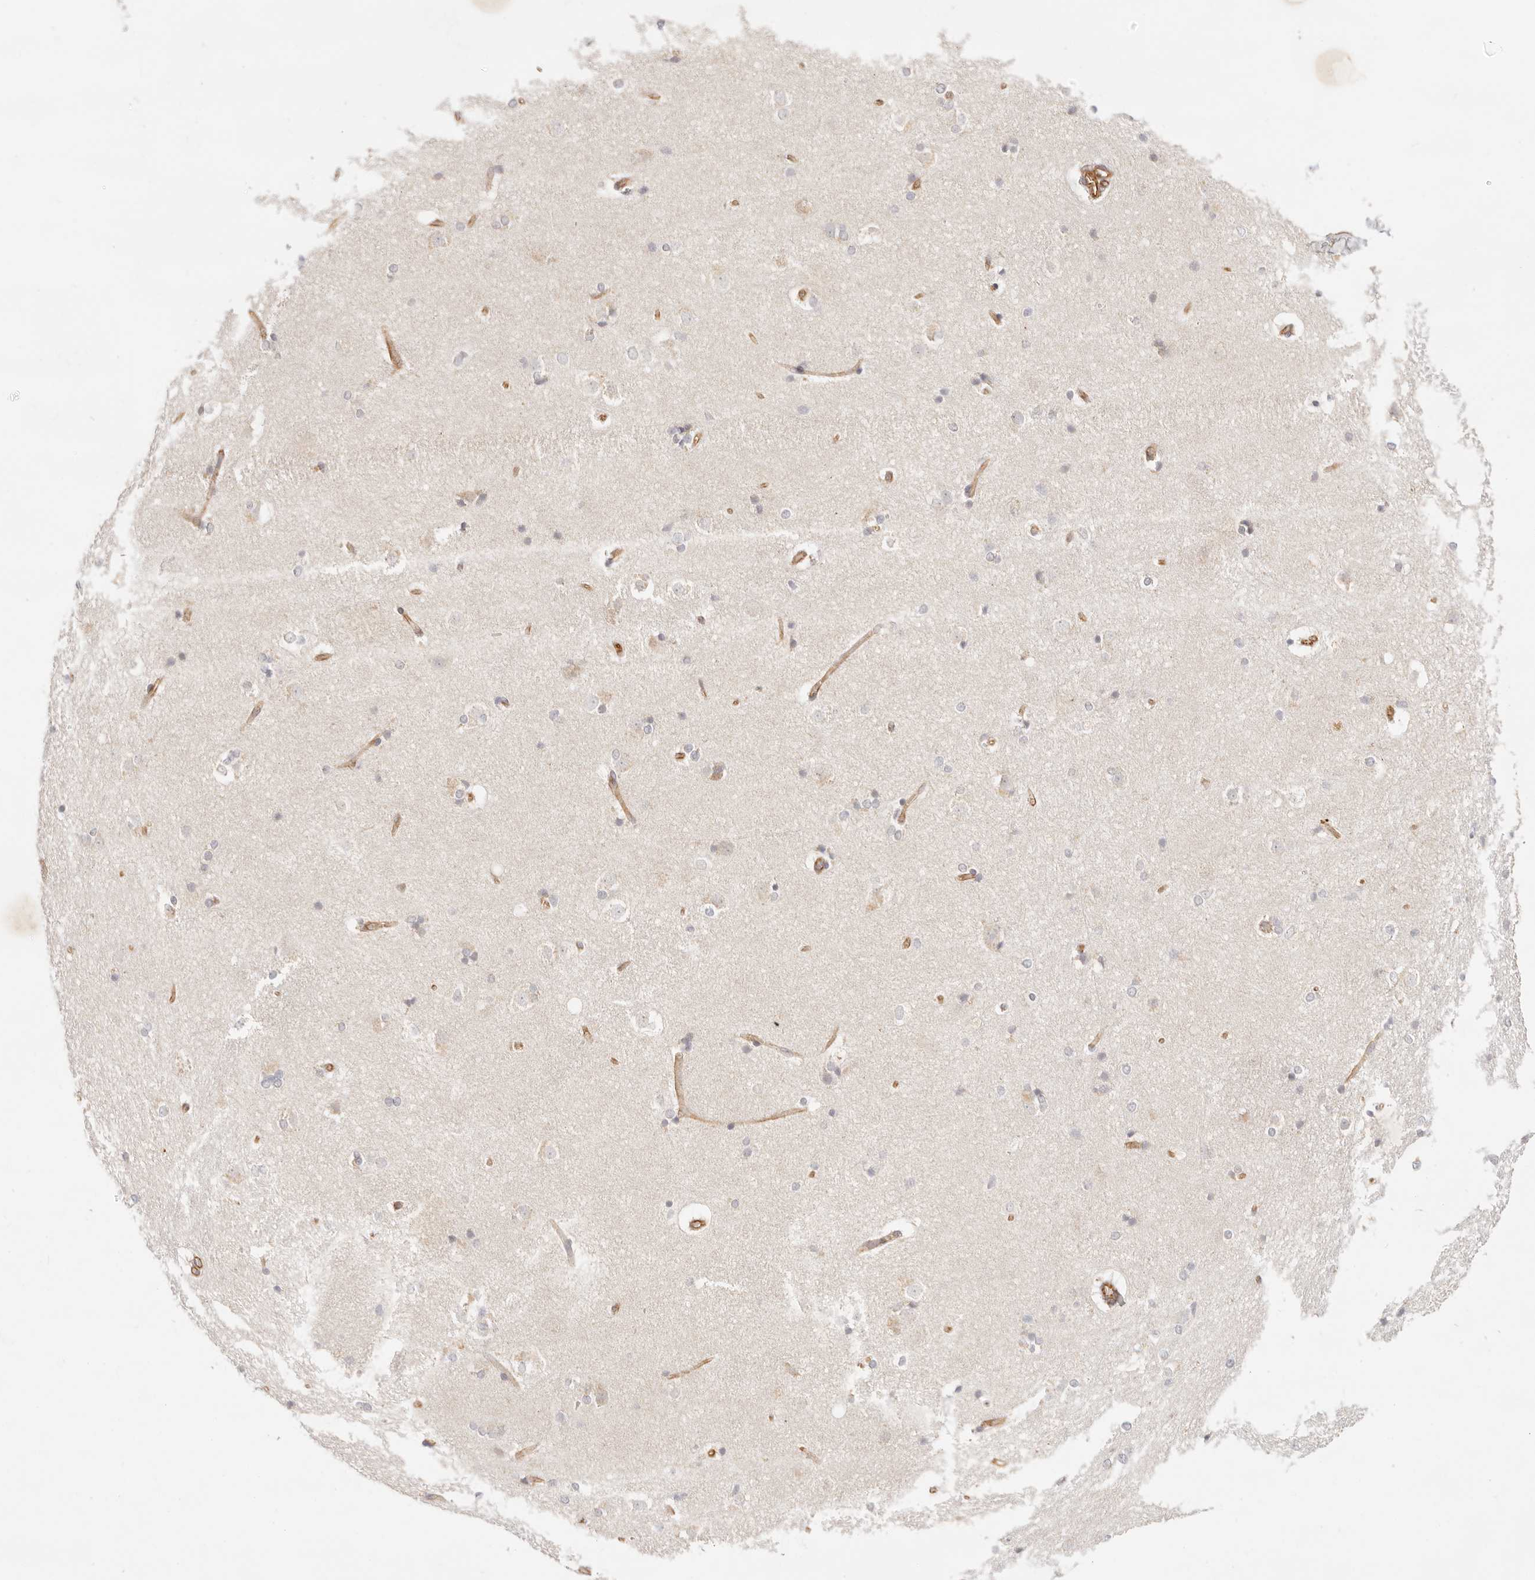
{"staining": {"intensity": "moderate", "quantity": "<25%", "location": "cytoplasmic/membranous"}, "tissue": "caudate", "cell_type": "Glial cells", "image_type": "normal", "snomed": [{"axis": "morphology", "description": "Normal tissue, NOS"}, {"axis": "topography", "description": "Lateral ventricle wall"}], "caption": "Protein staining of benign caudate shows moderate cytoplasmic/membranous positivity in about <25% of glial cells. (DAB = brown stain, brightfield microscopy at high magnification).", "gene": "ZC3H11A", "patient": {"sex": "female", "age": 19}}